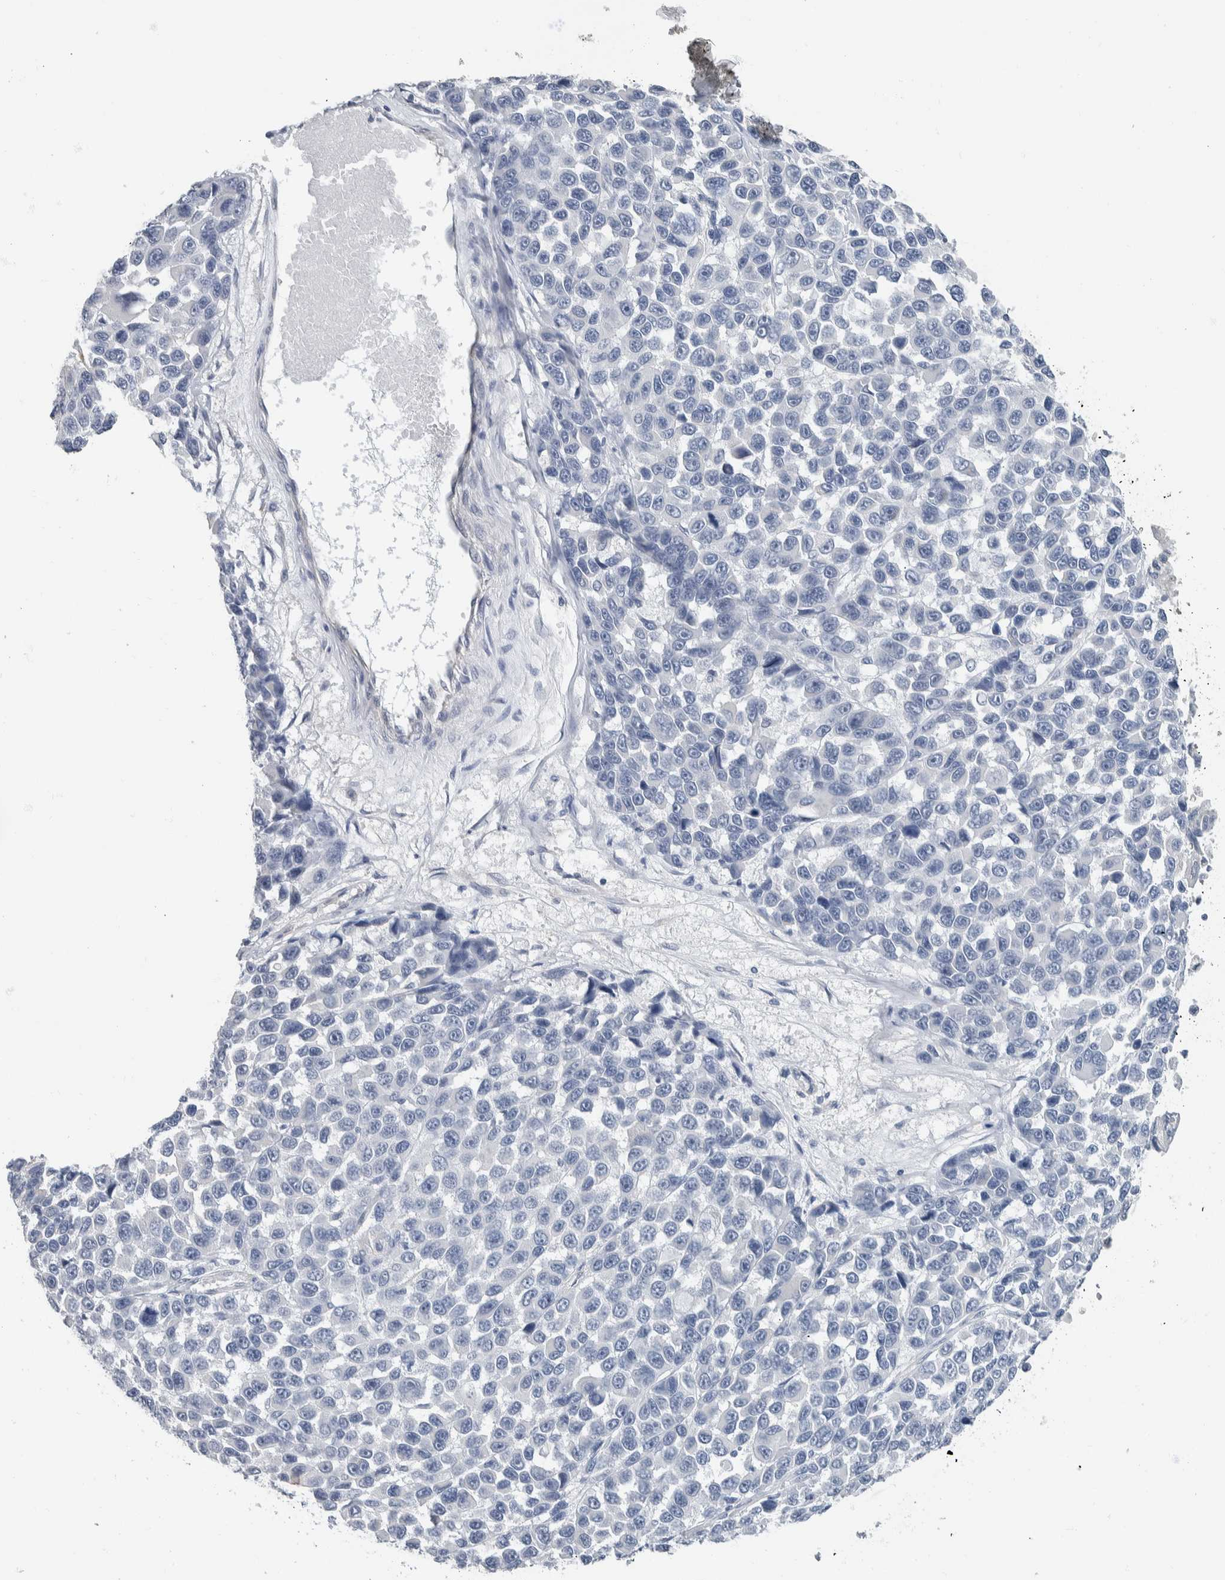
{"staining": {"intensity": "negative", "quantity": "none", "location": "none"}, "tissue": "melanoma", "cell_type": "Tumor cells", "image_type": "cancer", "snomed": [{"axis": "morphology", "description": "Malignant melanoma, NOS"}, {"axis": "topography", "description": "Skin"}], "caption": "Immunohistochemical staining of human melanoma demonstrates no significant positivity in tumor cells.", "gene": "NEFM", "patient": {"sex": "male", "age": 53}}